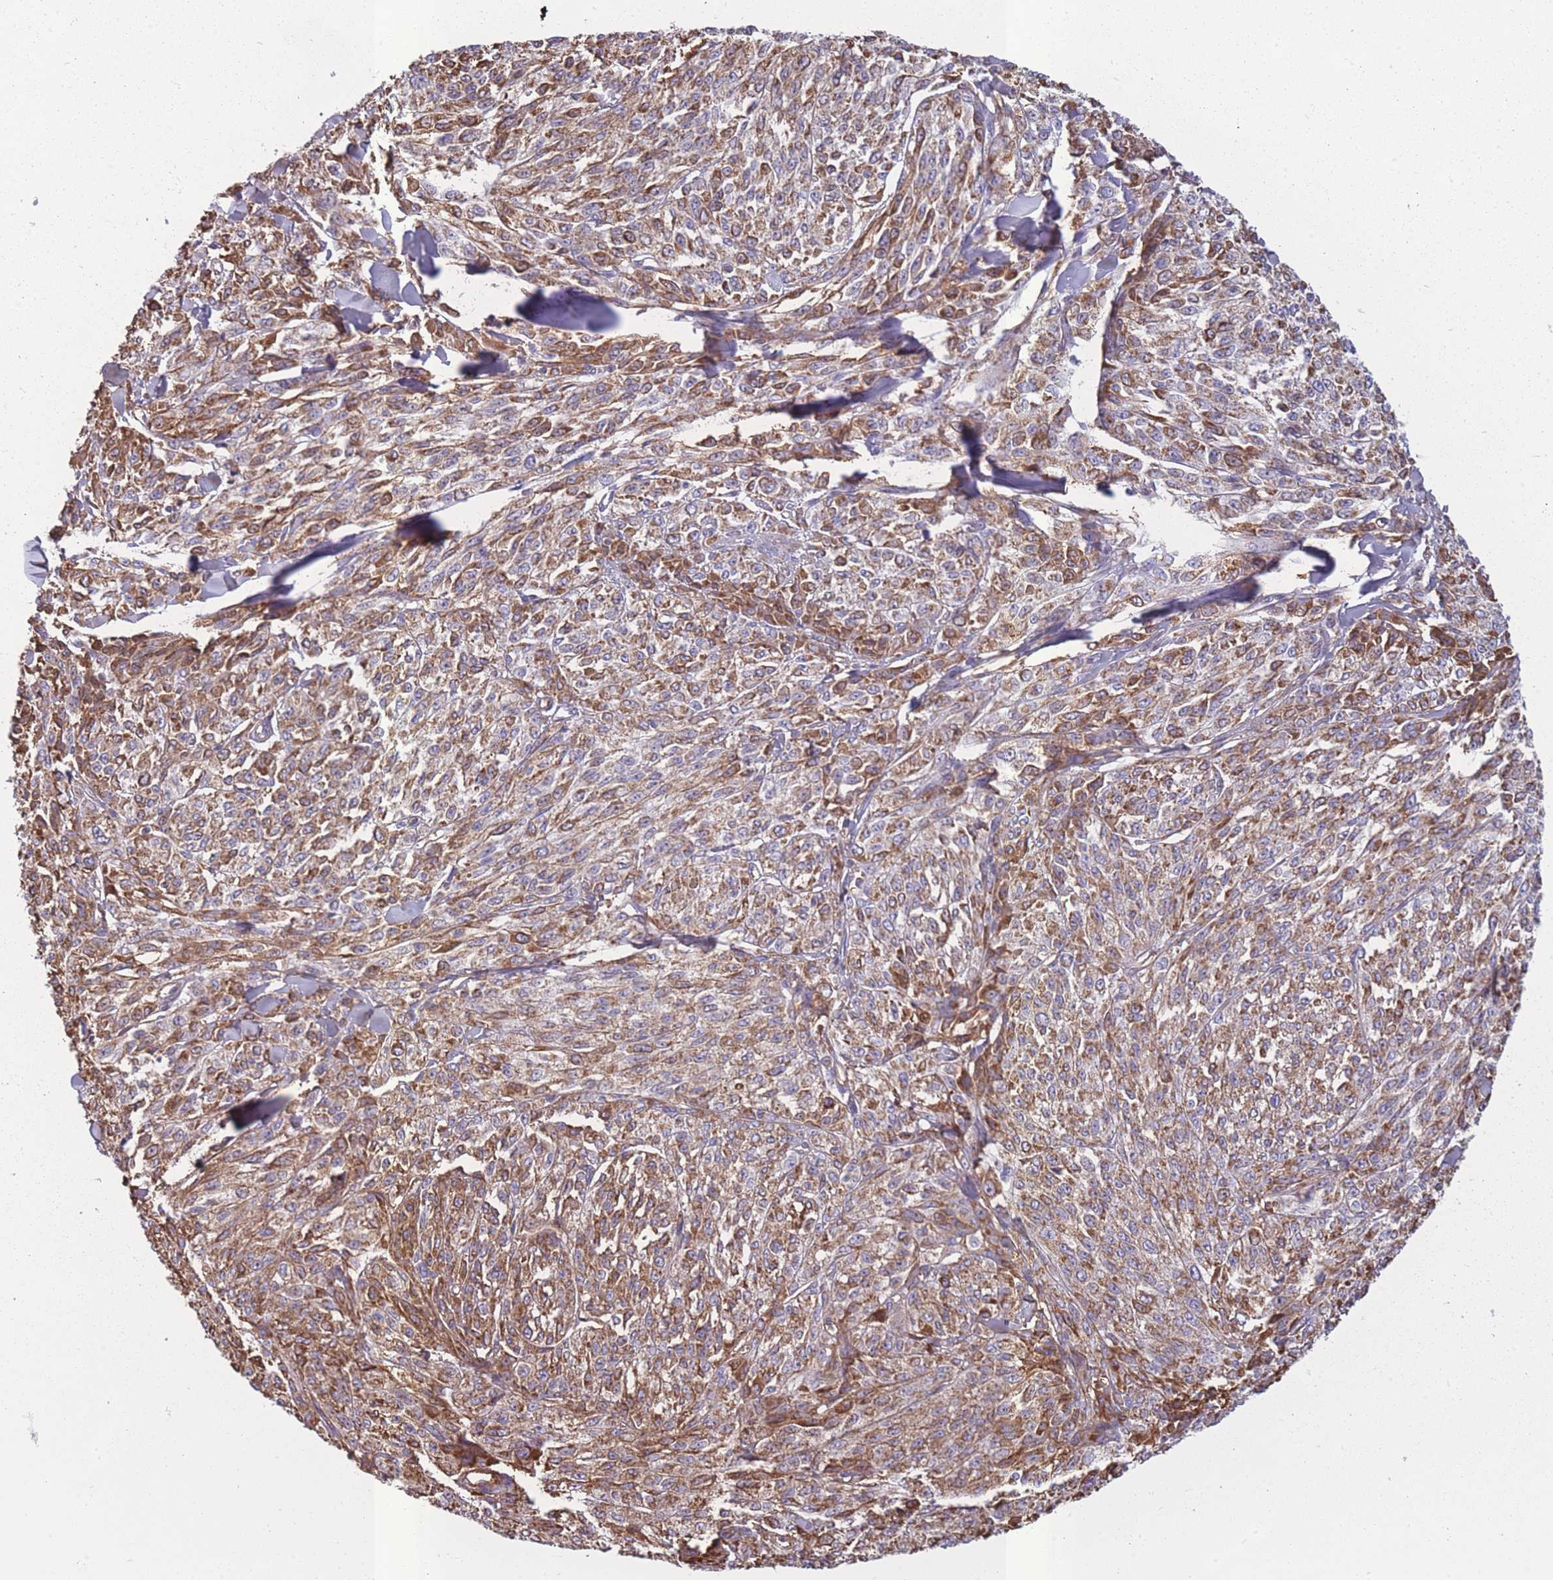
{"staining": {"intensity": "moderate", "quantity": ">75%", "location": "cytoplasmic/membranous"}, "tissue": "melanoma", "cell_type": "Tumor cells", "image_type": "cancer", "snomed": [{"axis": "morphology", "description": "Malignant melanoma, NOS"}, {"axis": "topography", "description": "Skin"}], "caption": "Tumor cells demonstrate moderate cytoplasmic/membranous expression in approximately >75% of cells in melanoma. The protein is stained brown, and the nuclei are stained in blue (DAB IHC with brightfield microscopy, high magnification).", "gene": "KAT2A", "patient": {"sex": "female", "age": 52}}